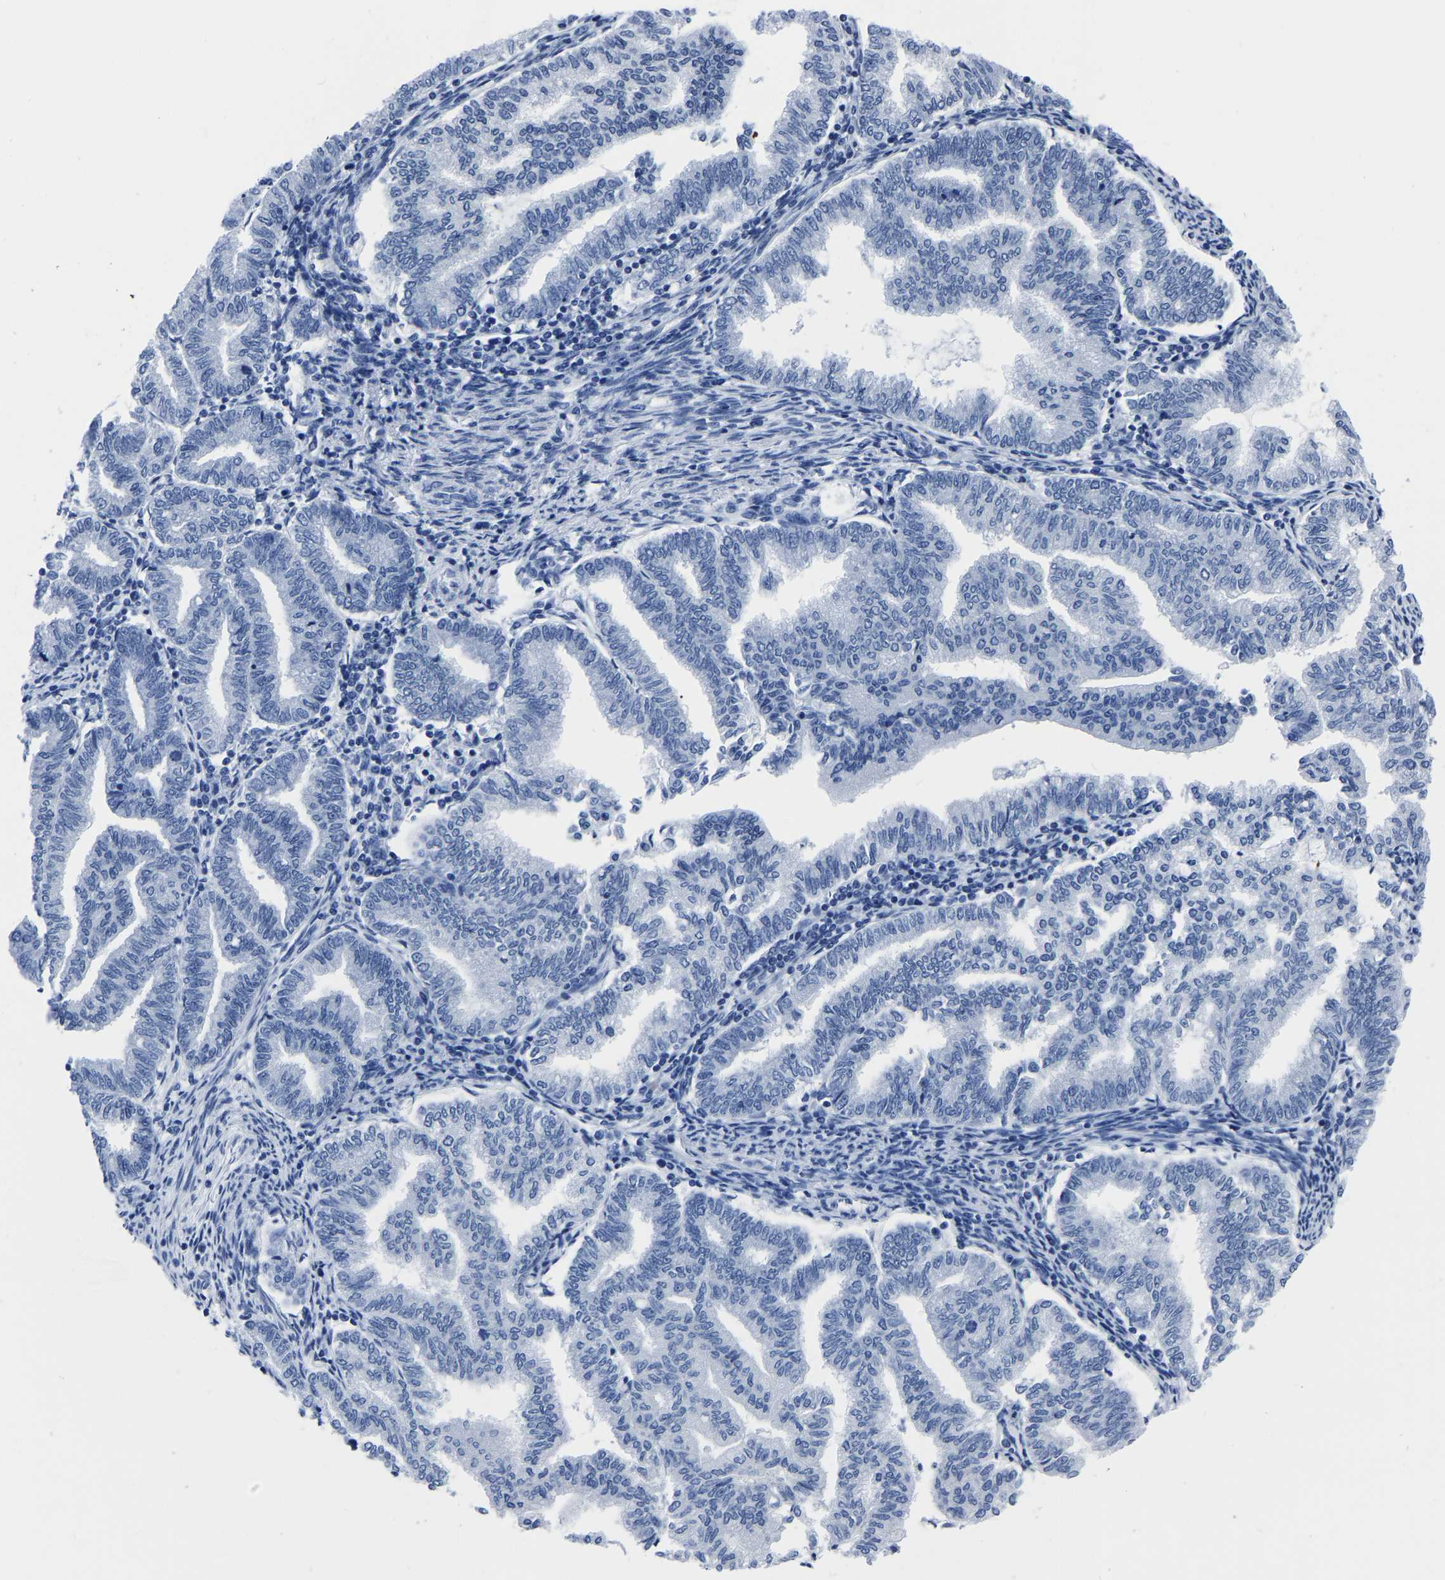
{"staining": {"intensity": "negative", "quantity": "none", "location": "none"}, "tissue": "endometrial cancer", "cell_type": "Tumor cells", "image_type": "cancer", "snomed": [{"axis": "morphology", "description": "Polyp, NOS"}, {"axis": "morphology", "description": "Adenocarcinoma, NOS"}, {"axis": "morphology", "description": "Adenoma, NOS"}, {"axis": "topography", "description": "Endometrium"}], "caption": "A histopathology image of human adenocarcinoma (endometrial) is negative for staining in tumor cells.", "gene": "IMPG2", "patient": {"sex": "female", "age": 79}}